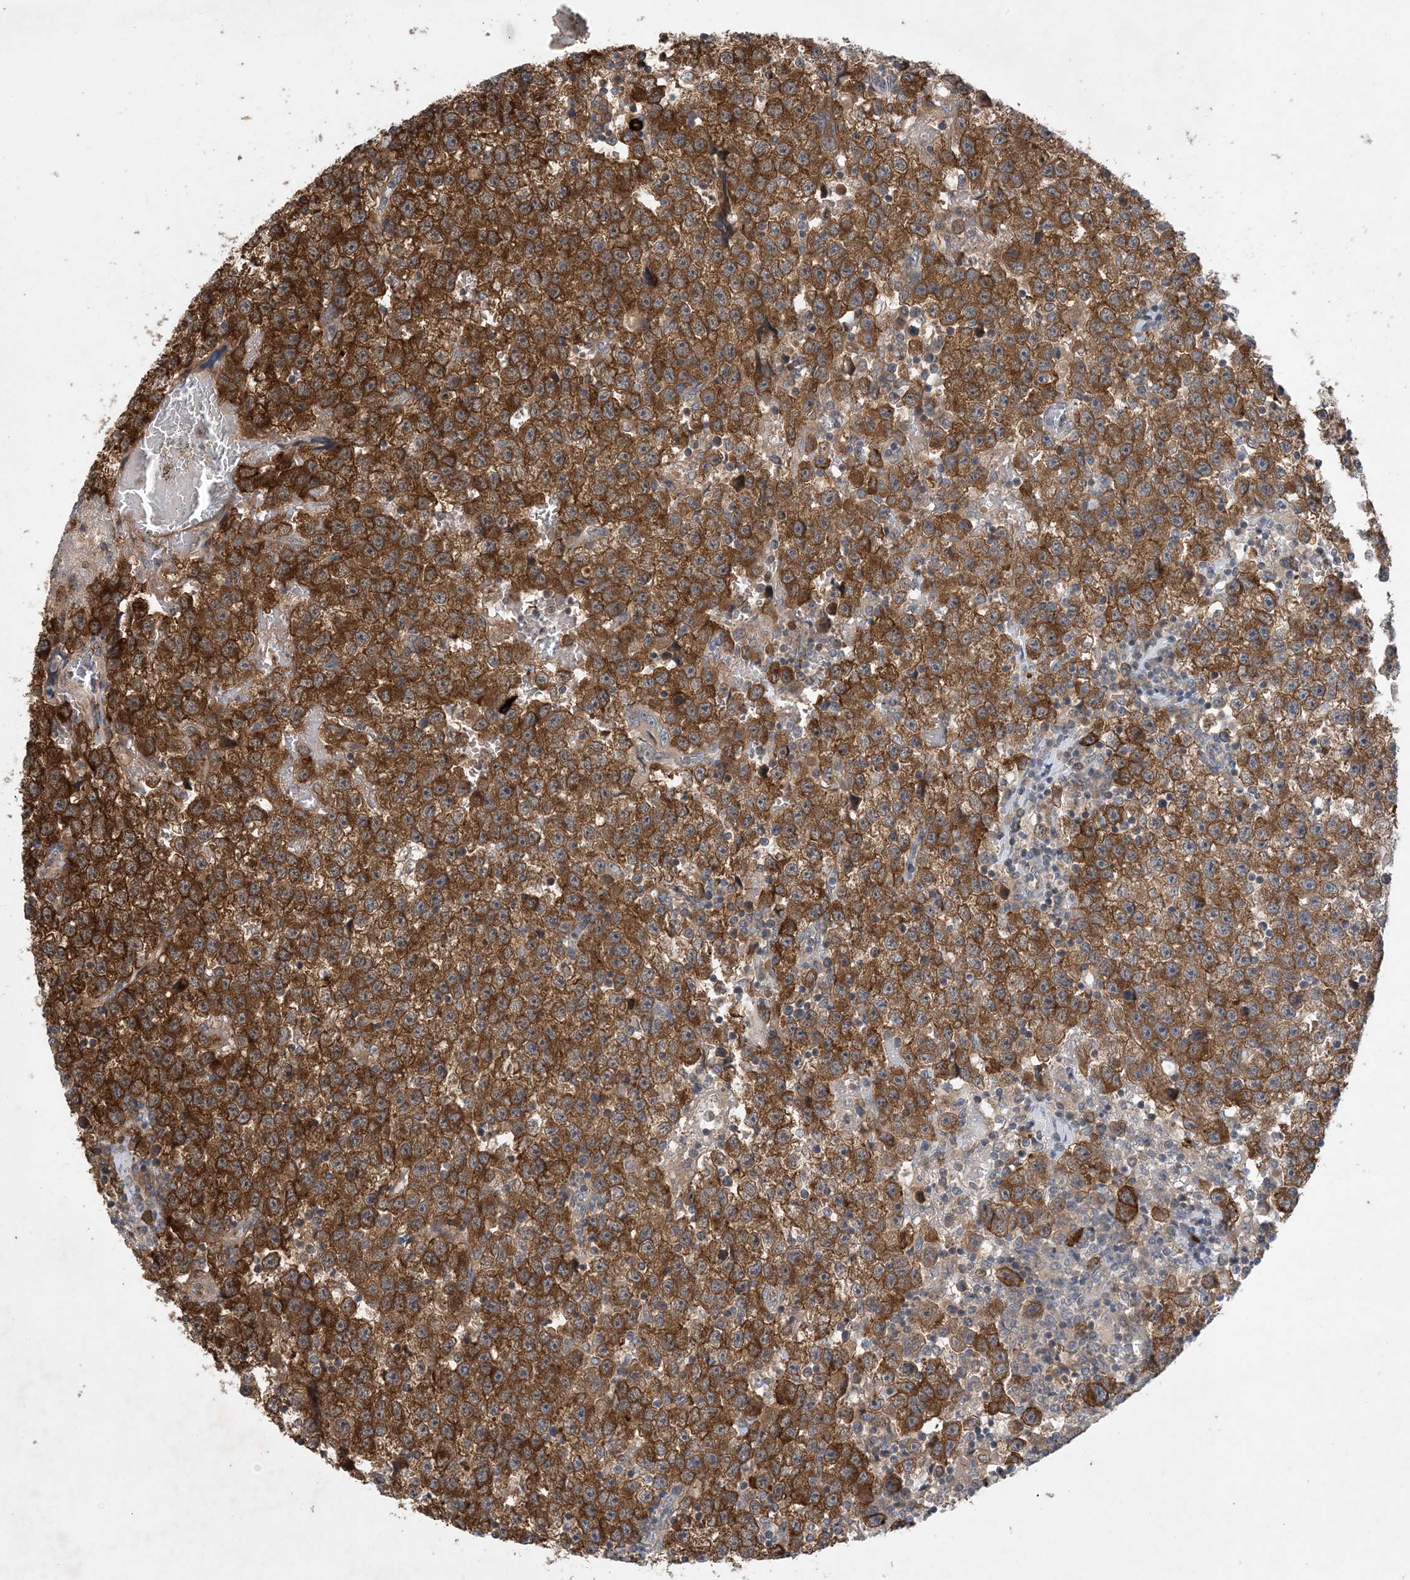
{"staining": {"intensity": "strong", "quantity": ">75%", "location": "cytoplasmic/membranous"}, "tissue": "testis cancer", "cell_type": "Tumor cells", "image_type": "cancer", "snomed": [{"axis": "morphology", "description": "Seminoma, NOS"}, {"axis": "topography", "description": "Testis"}], "caption": "IHC of human seminoma (testis) reveals high levels of strong cytoplasmic/membranous staining in approximately >75% of tumor cells.", "gene": "TINAG", "patient": {"sex": "male", "age": 22}}